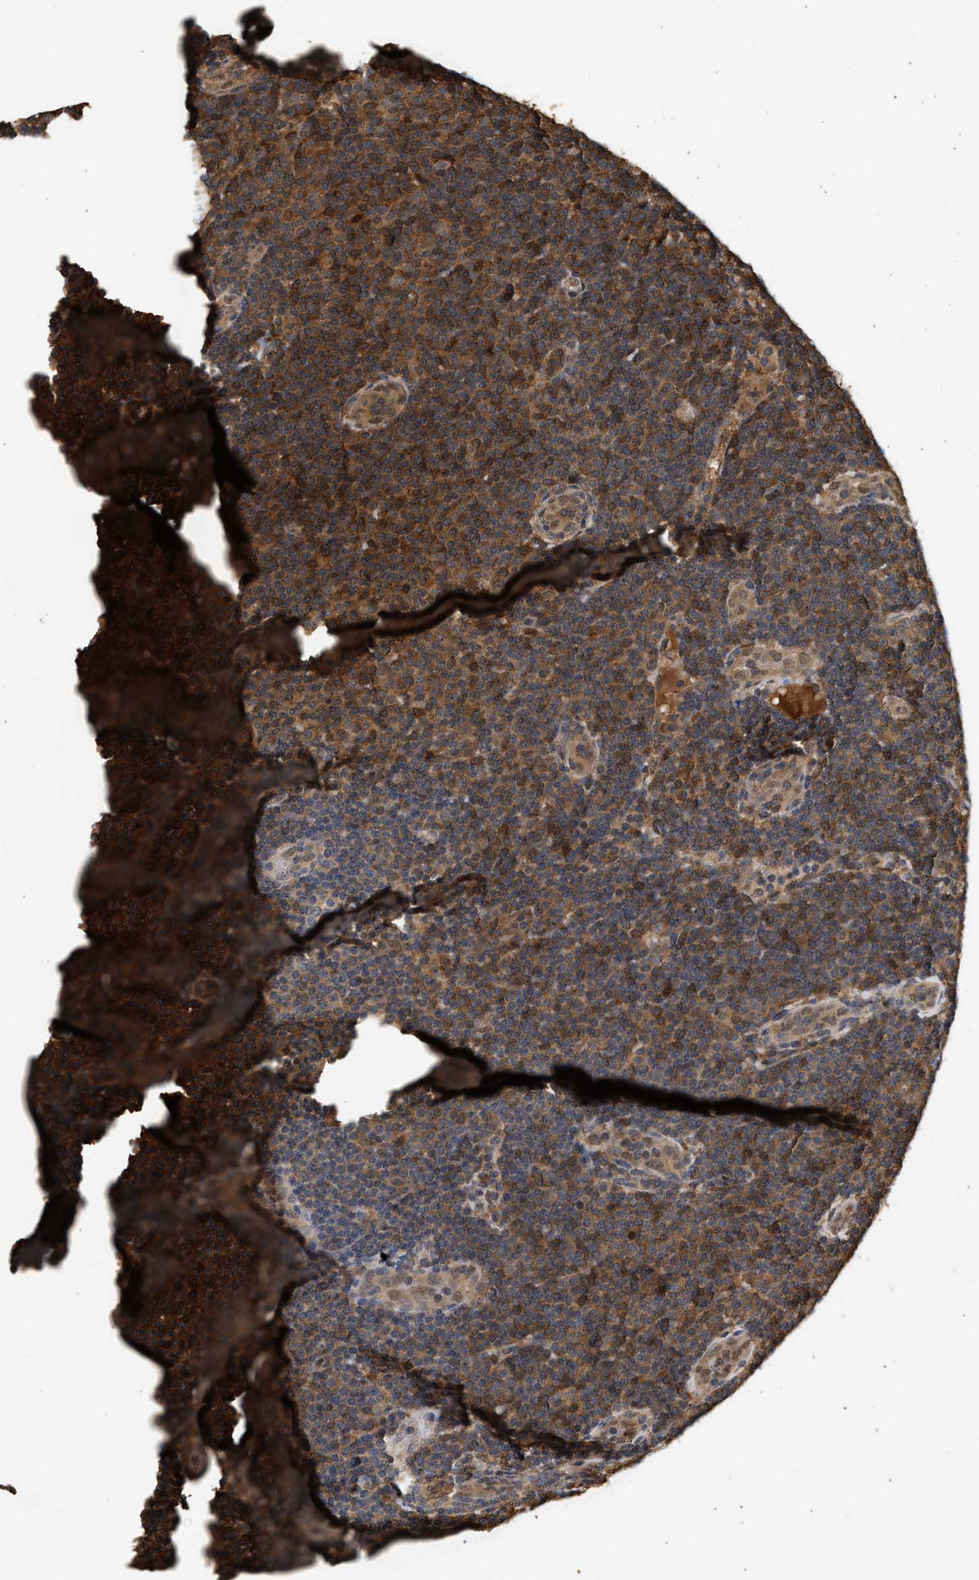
{"staining": {"intensity": "moderate", "quantity": "25%-75%", "location": "cytoplasmic/membranous,nuclear"}, "tissue": "lymphoma", "cell_type": "Tumor cells", "image_type": "cancer", "snomed": [{"axis": "morphology", "description": "Malignant lymphoma, non-Hodgkin's type, Low grade"}, {"axis": "topography", "description": "Lymph node"}], "caption": "An image of human low-grade malignant lymphoma, non-Hodgkin's type stained for a protein demonstrates moderate cytoplasmic/membranous and nuclear brown staining in tumor cells.", "gene": "FITM1", "patient": {"sex": "male", "age": 83}}